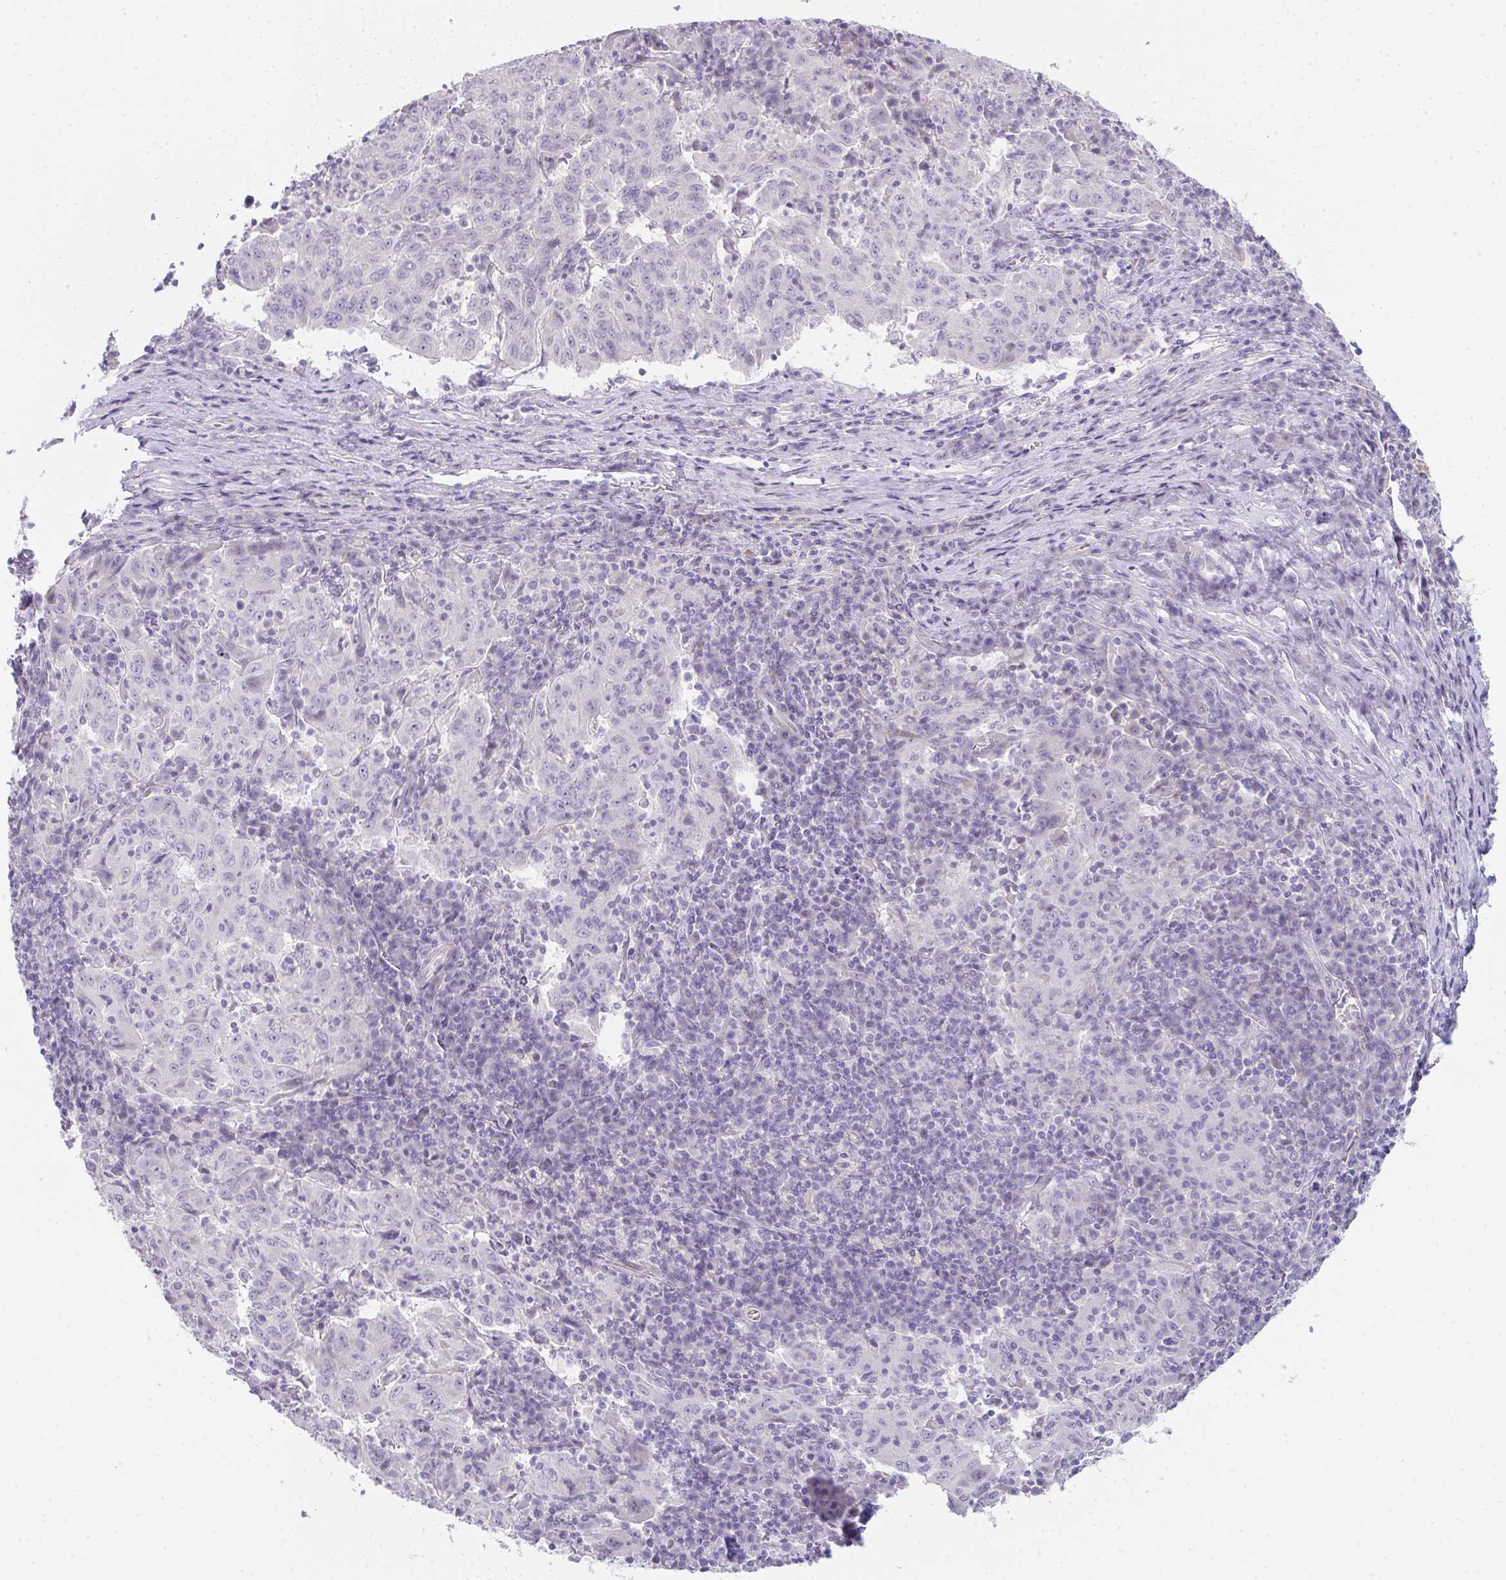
{"staining": {"intensity": "negative", "quantity": "none", "location": "none"}, "tissue": "pancreatic cancer", "cell_type": "Tumor cells", "image_type": "cancer", "snomed": [{"axis": "morphology", "description": "Adenocarcinoma, NOS"}, {"axis": "topography", "description": "Pancreas"}], "caption": "High magnification brightfield microscopy of pancreatic adenocarcinoma stained with DAB (brown) and counterstained with hematoxylin (blue): tumor cells show no significant staining. (DAB (3,3'-diaminobenzidine) immunohistochemistry (IHC), high magnification).", "gene": "PPP1R3G", "patient": {"sex": "male", "age": 63}}